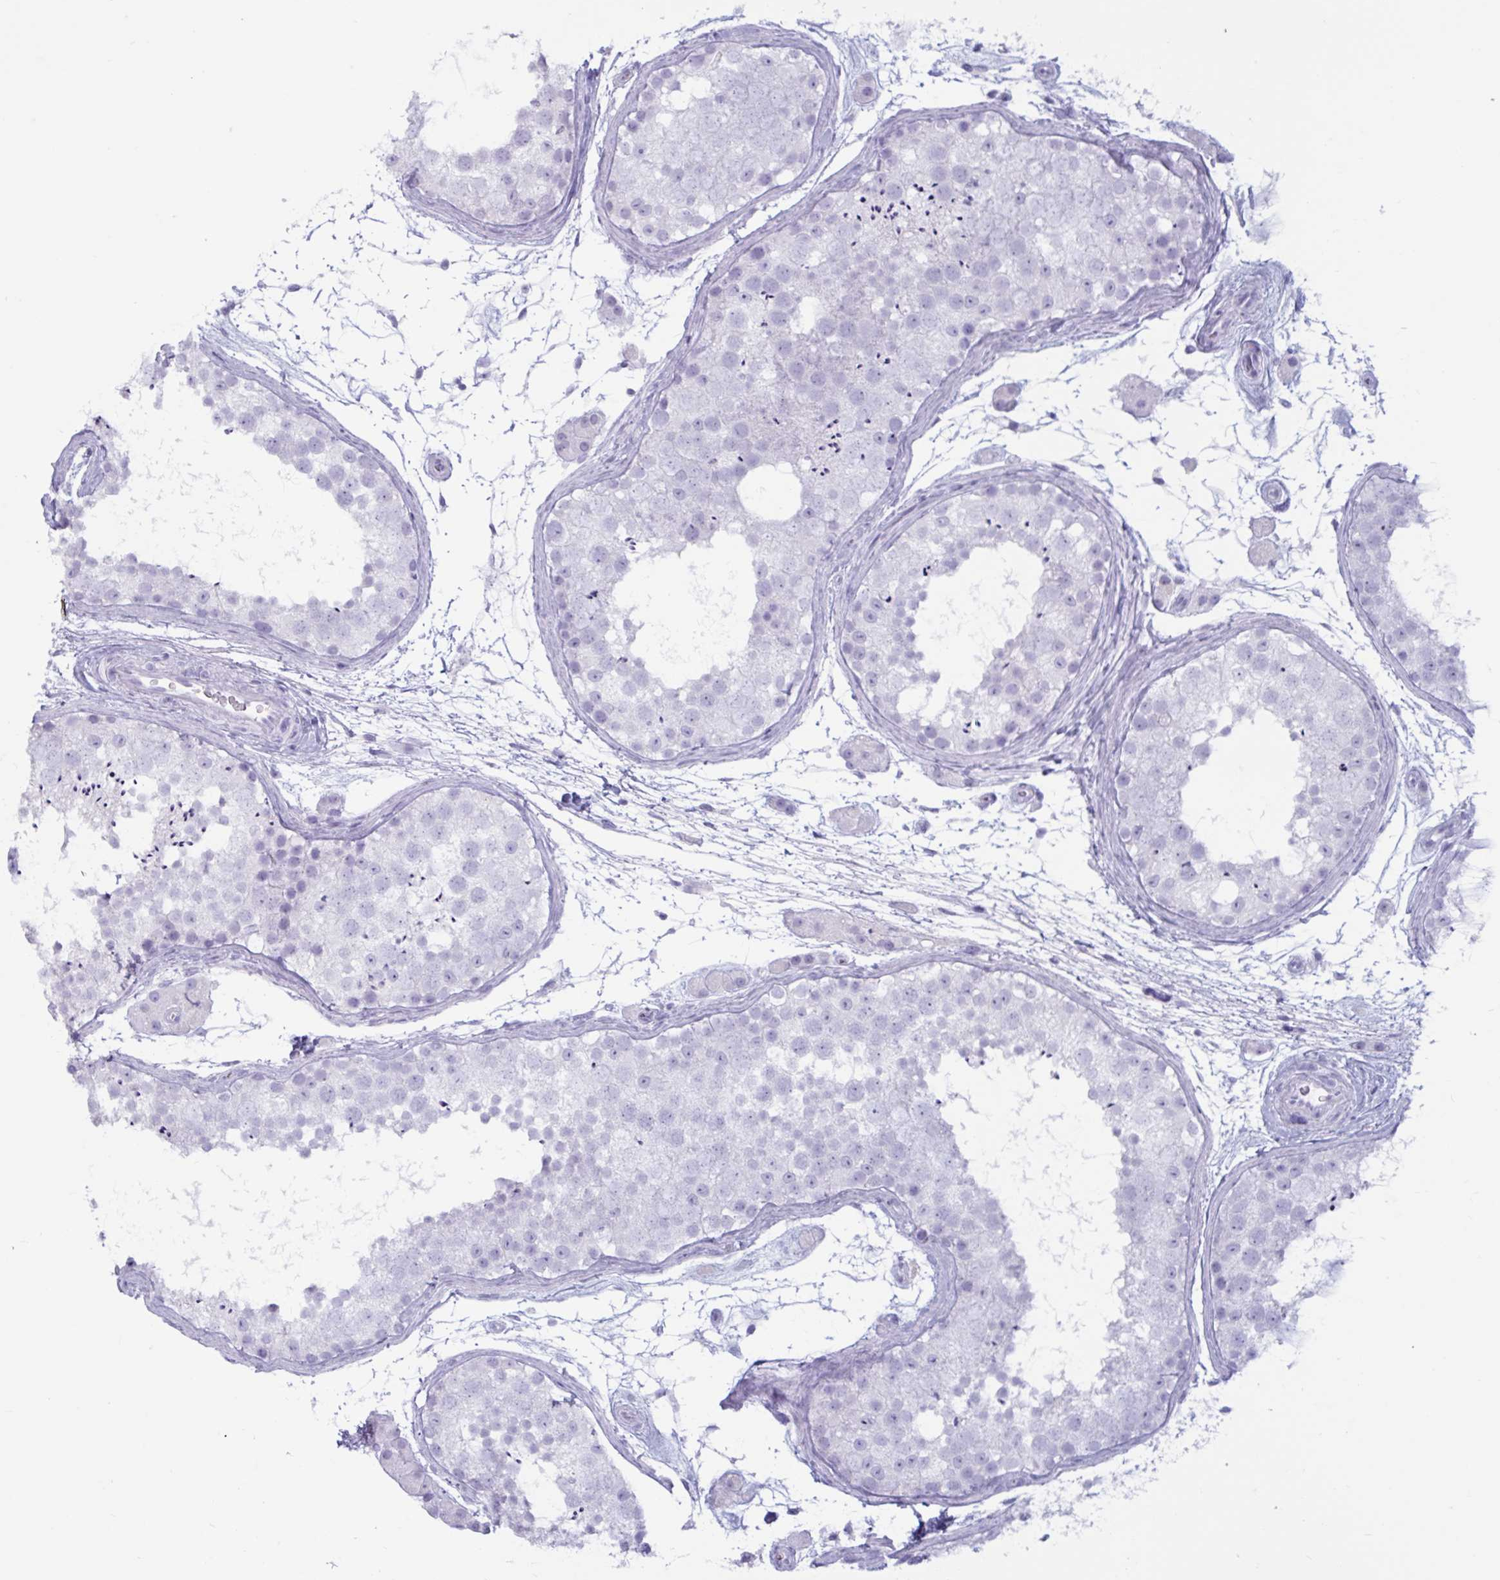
{"staining": {"intensity": "negative", "quantity": "none", "location": "none"}, "tissue": "testis", "cell_type": "Cells in seminiferous ducts", "image_type": "normal", "snomed": [{"axis": "morphology", "description": "Normal tissue, NOS"}, {"axis": "topography", "description": "Testis"}], "caption": "High magnification brightfield microscopy of benign testis stained with DAB (3,3'-diaminobenzidine) (brown) and counterstained with hematoxylin (blue): cells in seminiferous ducts show no significant expression. (DAB immunohistochemistry visualized using brightfield microscopy, high magnification).", "gene": "BBS10", "patient": {"sex": "male", "age": 41}}